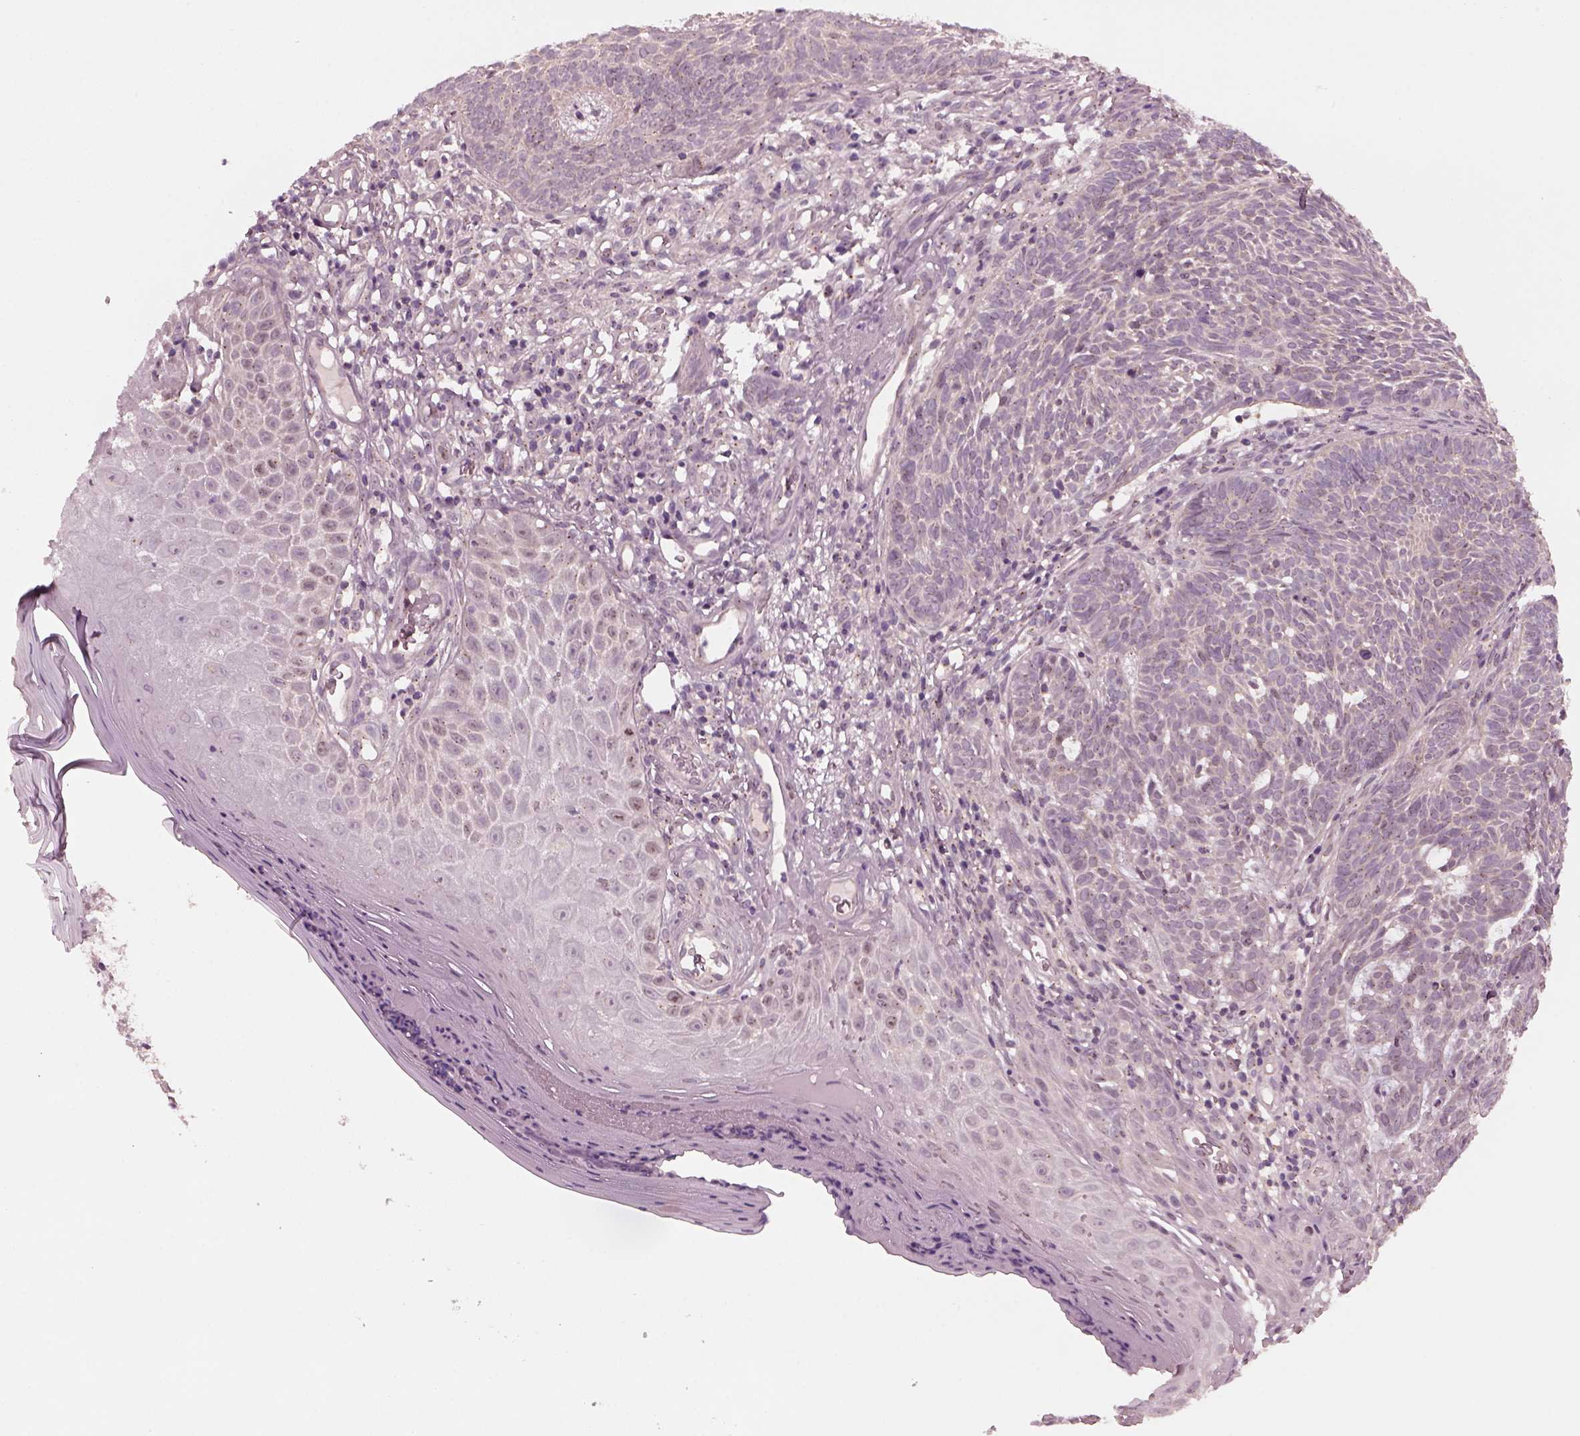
{"staining": {"intensity": "weak", "quantity": "<25%", "location": "cytoplasmic/membranous"}, "tissue": "skin cancer", "cell_type": "Tumor cells", "image_type": "cancer", "snomed": [{"axis": "morphology", "description": "Basal cell carcinoma"}, {"axis": "topography", "description": "Skin"}], "caption": "DAB (3,3'-diaminobenzidine) immunohistochemical staining of human skin basal cell carcinoma reveals no significant staining in tumor cells. (Immunohistochemistry (ihc), brightfield microscopy, high magnification).", "gene": "SAXO1", "patient": {"sex": "male", "age": 59}}